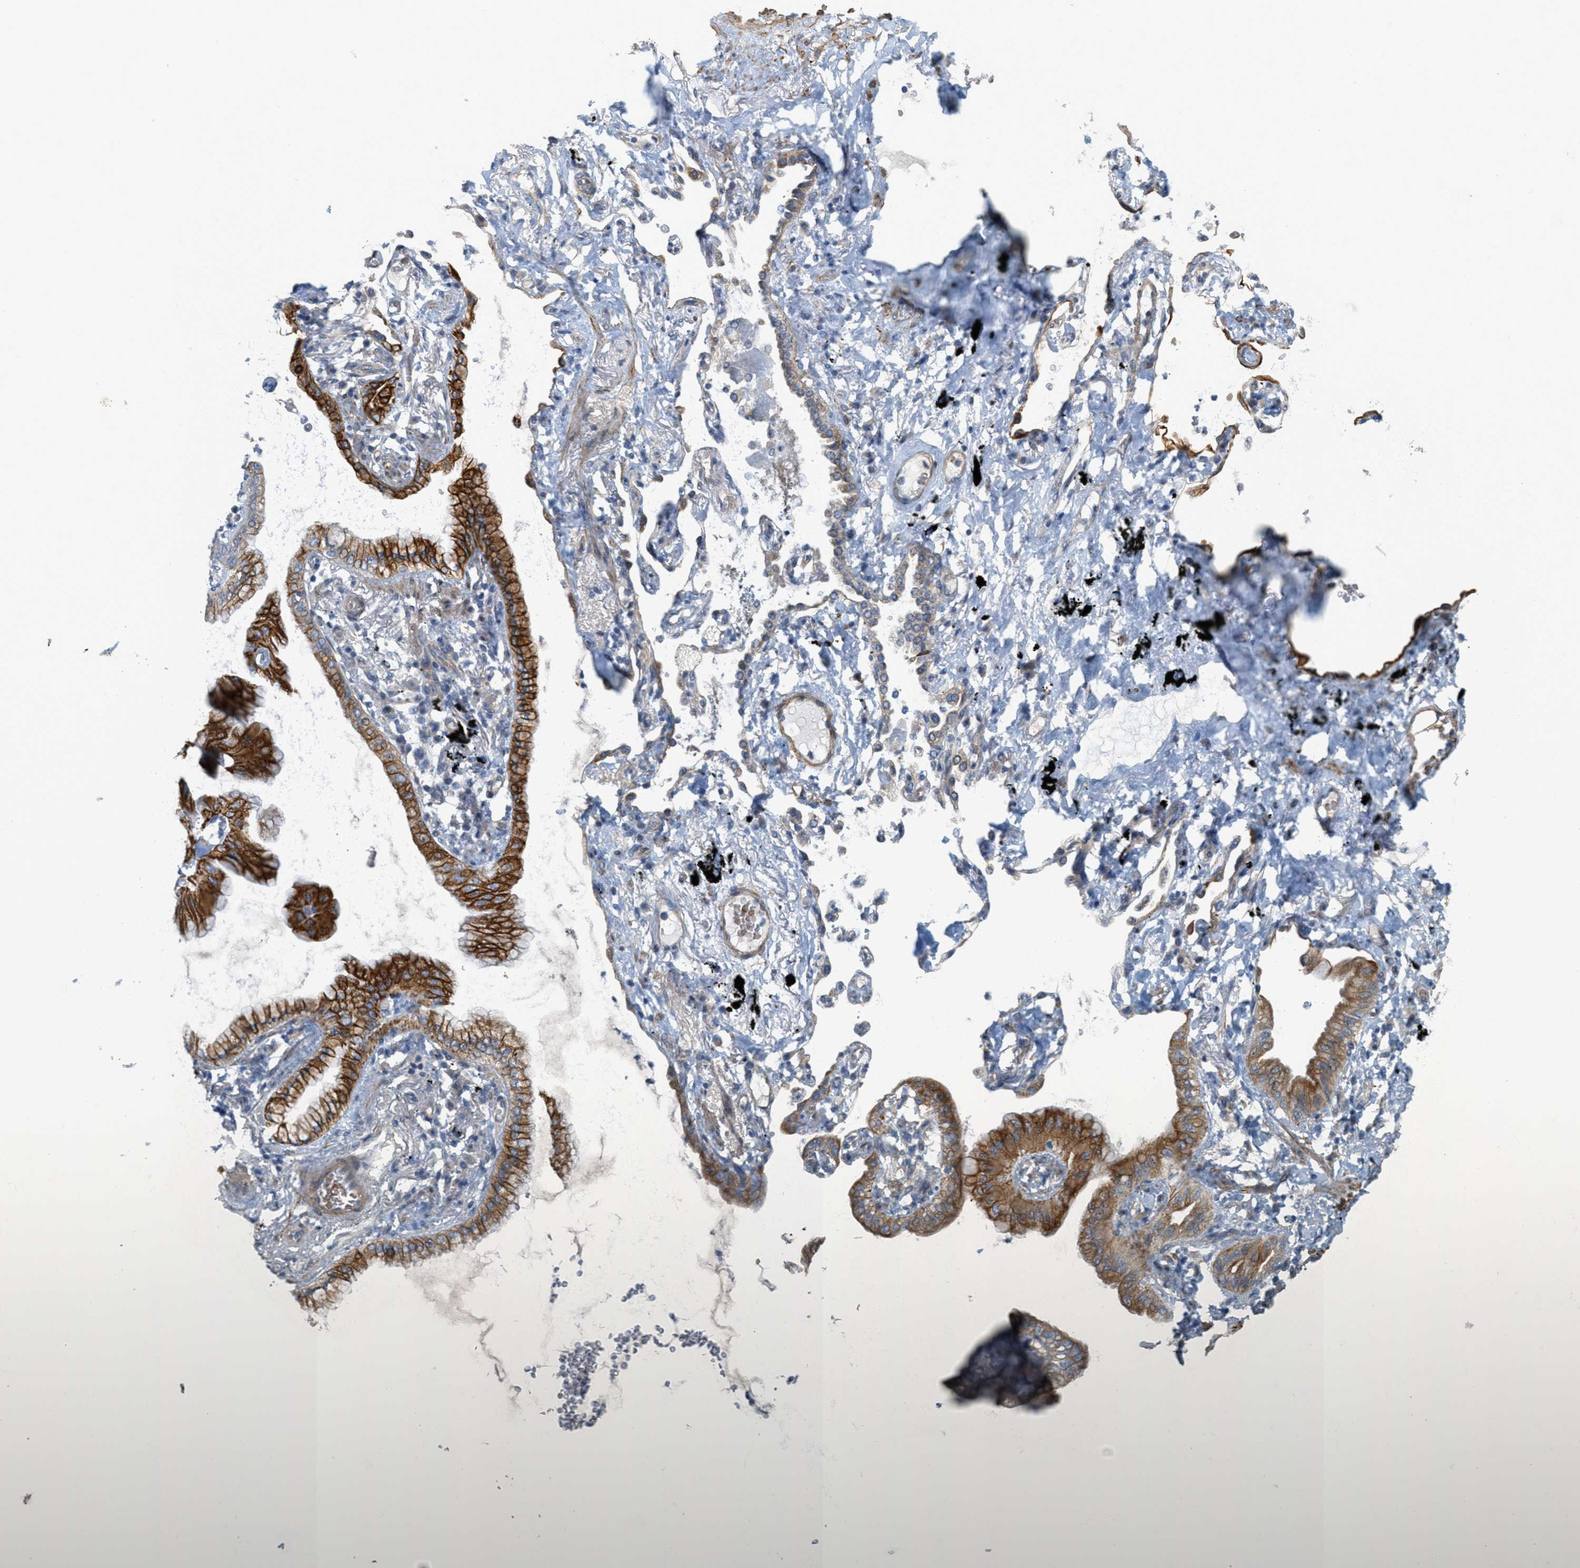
{"staining": {"intensity": "strong", "quantity": ">75%", "location": "cytoplasmic/membranous"}, "tissue": "lung cancer", "cell_type": "Tumor cells", "image_type": "cancer", "snomed": [{"axis": "morphology", "description": "Normal tissue, NOS"}, {"axis": "morphology", "description": "Adenocarcinoma, NOS"}, {"axis": "topography", "description": "Bronchus"}, {"axis": "topography", "description": "Lung"}], "caption": "A brown stain highlights strong cytoplasmic/membranous positivity of a protein in human adenocarcinoma (lung) tumor cells. The protein of interest is shown in brown color, while the nuclei are stained blue.", "gene": "MRS2", "patient": {"sex": "female", "age": 70}}